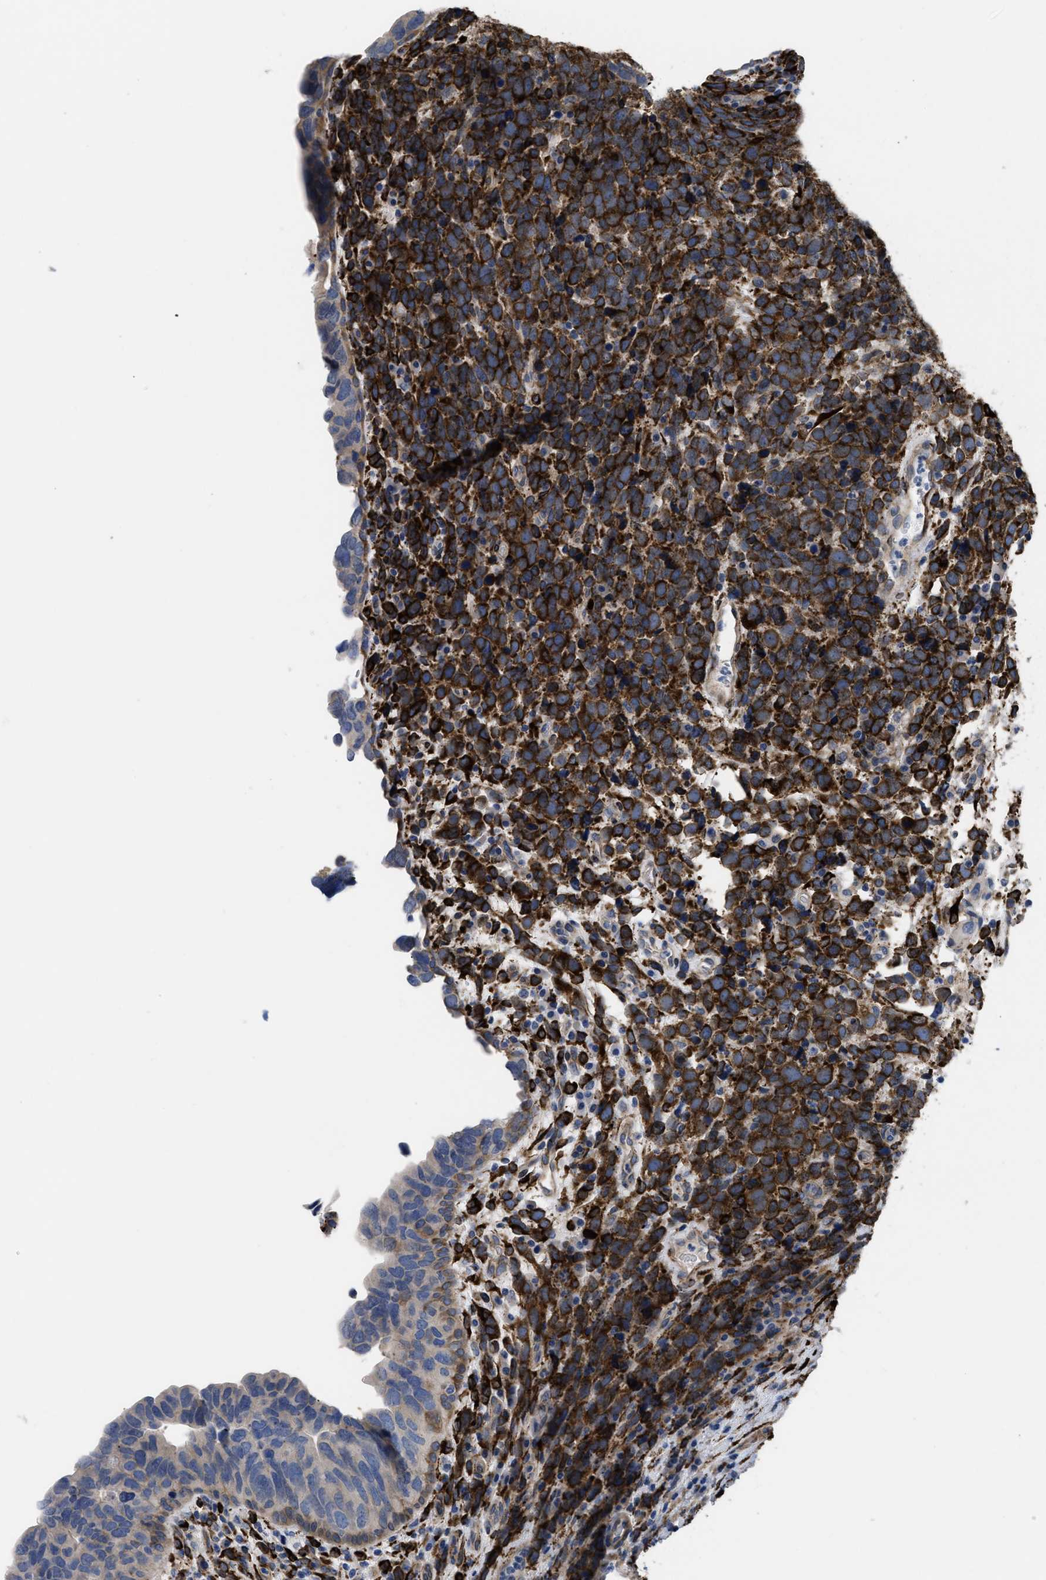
{"staining": {"intensity": "strong", "quantity": "25%-75%", "location": "cytoplasmic/membranous"}, "tissue": "urothelial cancer", "cell_type": "Tumor cells", "image_type": "cancer", "snomed": [{"axis": "morphology", "description": "Urothelial carcinoma, High grade"}, {"axis": "topography", "description": "Urinary bladder"}], "caption": "Immunohistochemical staining of urothelial cancer exhibits high levels of strong cytoplasmic/membranous positivity in about 25%-75% of tumor cells.", "gene": "SQLE", "patient": {"sex": "female", "age": 82}}